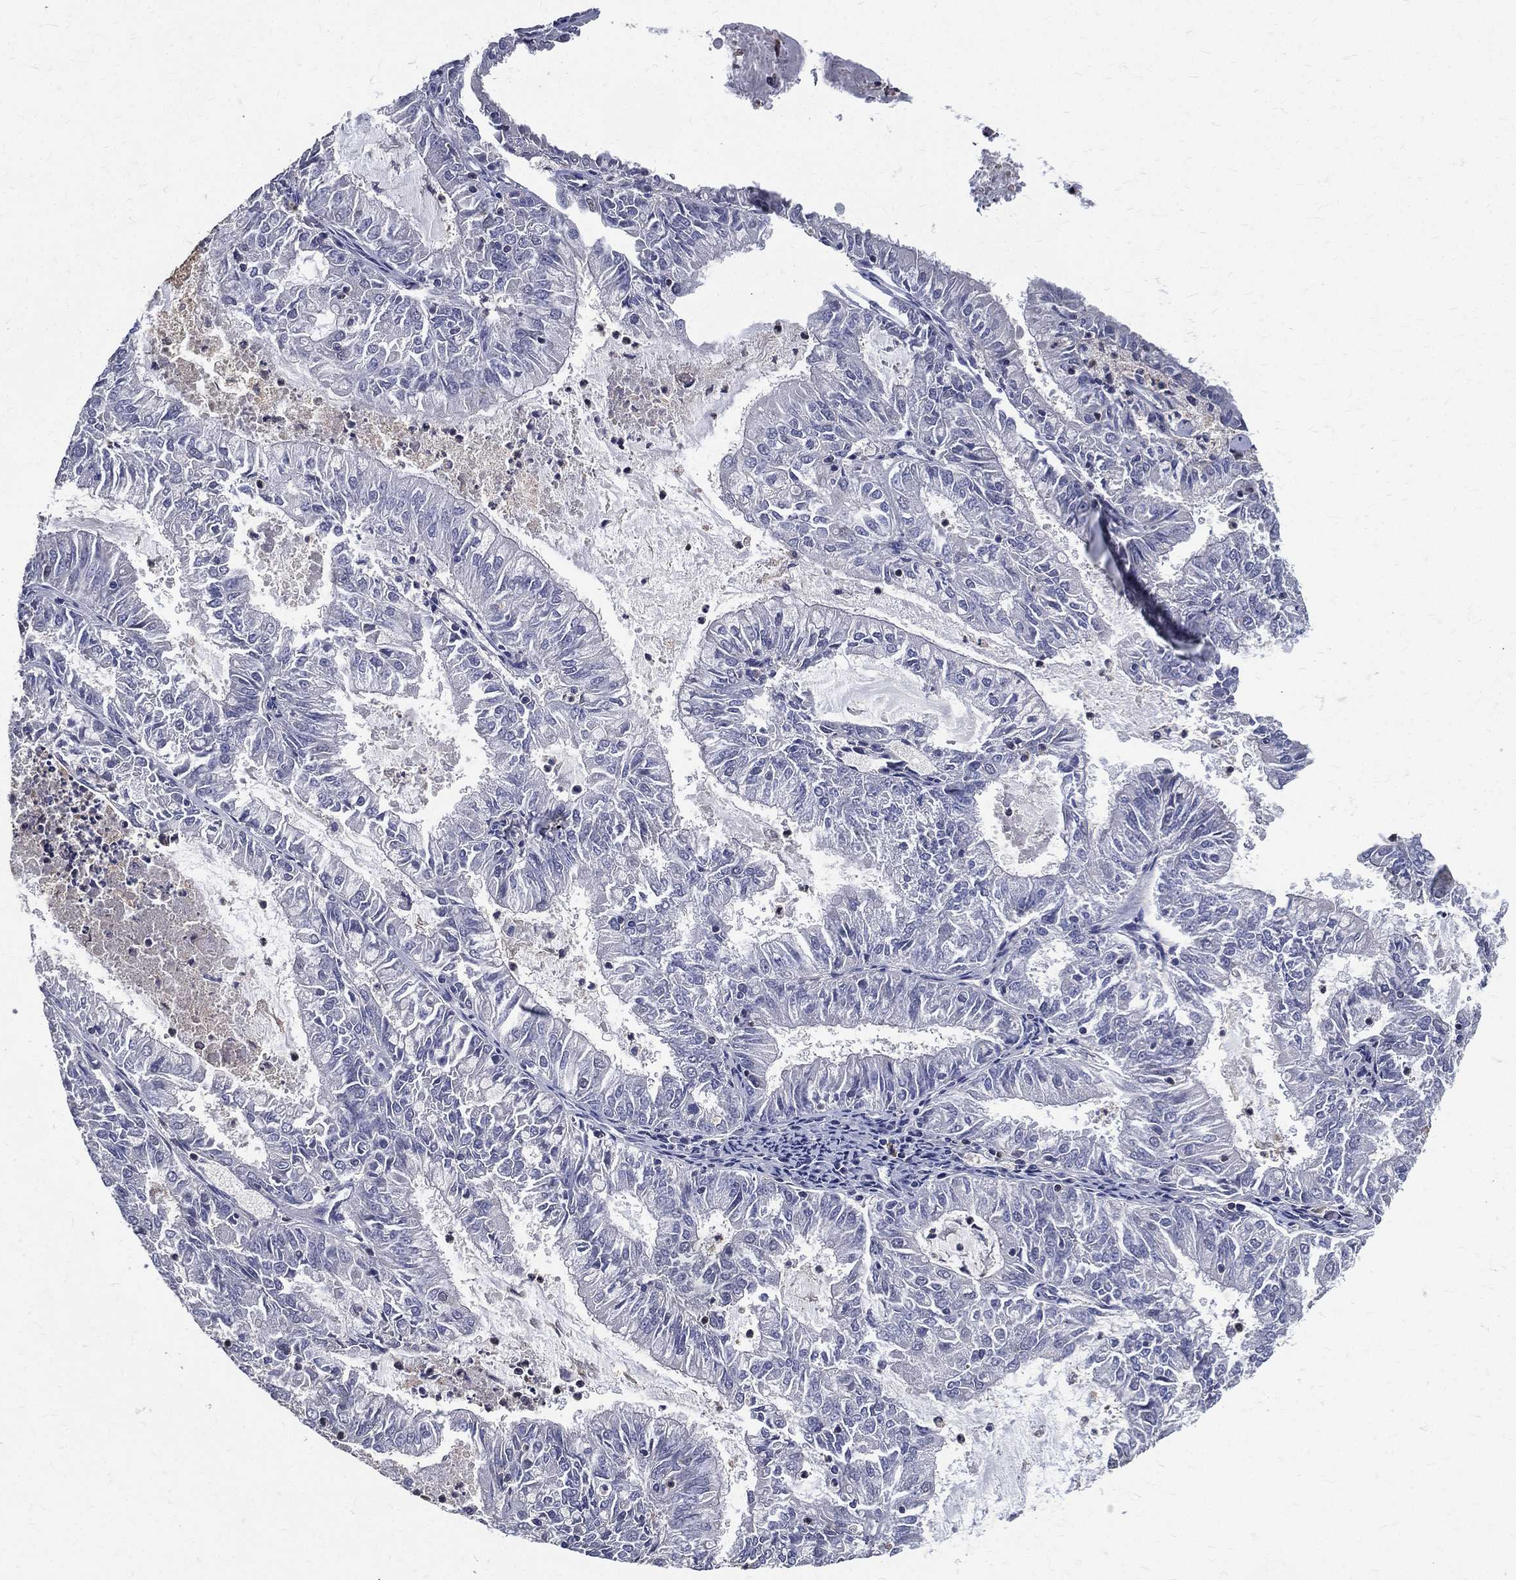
{"staining": {"intensity": "negative", "quantity": "none", "location": "none"}, "tissue": "endometrial cancer", "cell_type": "Tumor cells", "image_type": "cancer", "snomed": [{"axis": "morphology", "description": "Adenocarcinoma, NOS"}, {"axis": "topography", "description": "Endometrium"}], "caption": "This micrograph is of endometrial adenocarcinoma stained with immunohistochemistry (IHC) to label a protein in brown with the nuclei are counter-stained blue. There is no positivity in tumor cells. Nuclei are stained in blue.", "gene": "SERPINB2", "patient": {"sex": "female", "age": 57}}